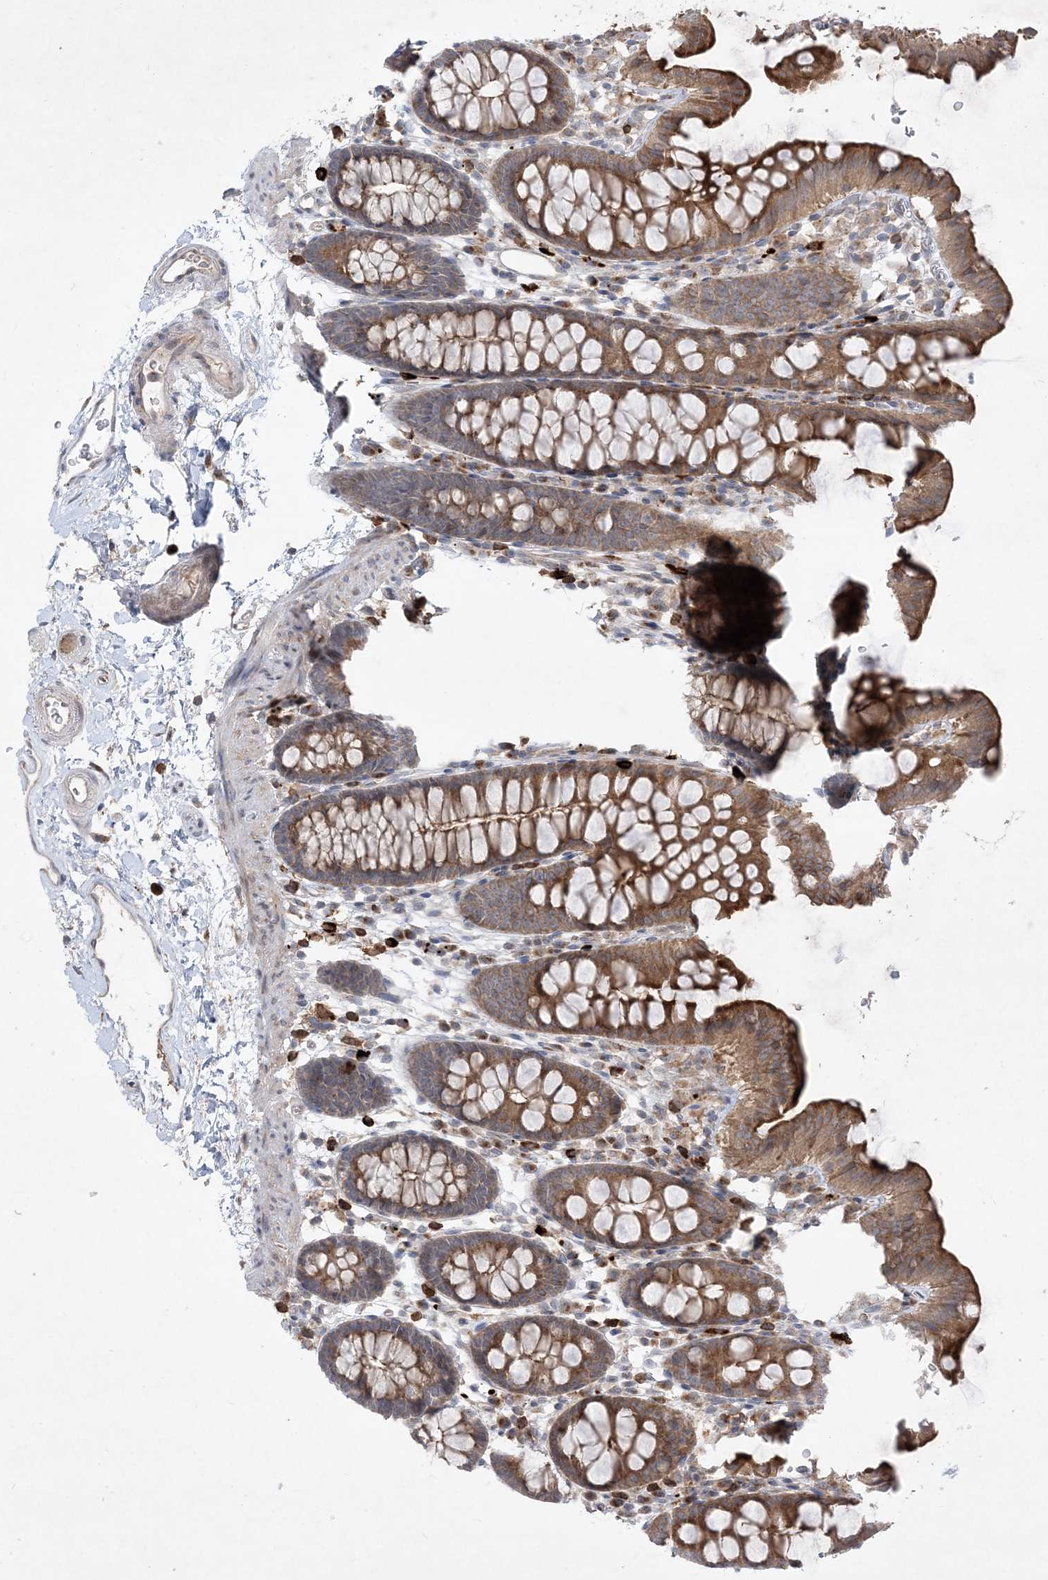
{"staining": {"intensity": "weak", "quantity": ">75%", "location": "cytoplasmic/membranous"}, "tissue": "colon", "cell_type": "Endothelial cells", "image_type": "normal", "snomed": [{"axis": "morphology", "description": "Normal tissue, NOS"}, {"axis": "topography", "description": "Colon"}], "caption": "DAB (3,3'-diaminobenzidine) immunohistochemical staining of normal human colon displays weak cytoplasmic/membranous protein positivity in about >75% of endothelial cells. (IHC, brightfield microscopy, high magnification).", "gene": "CLNK", "patient": {"sex": "male", "age": 75}}